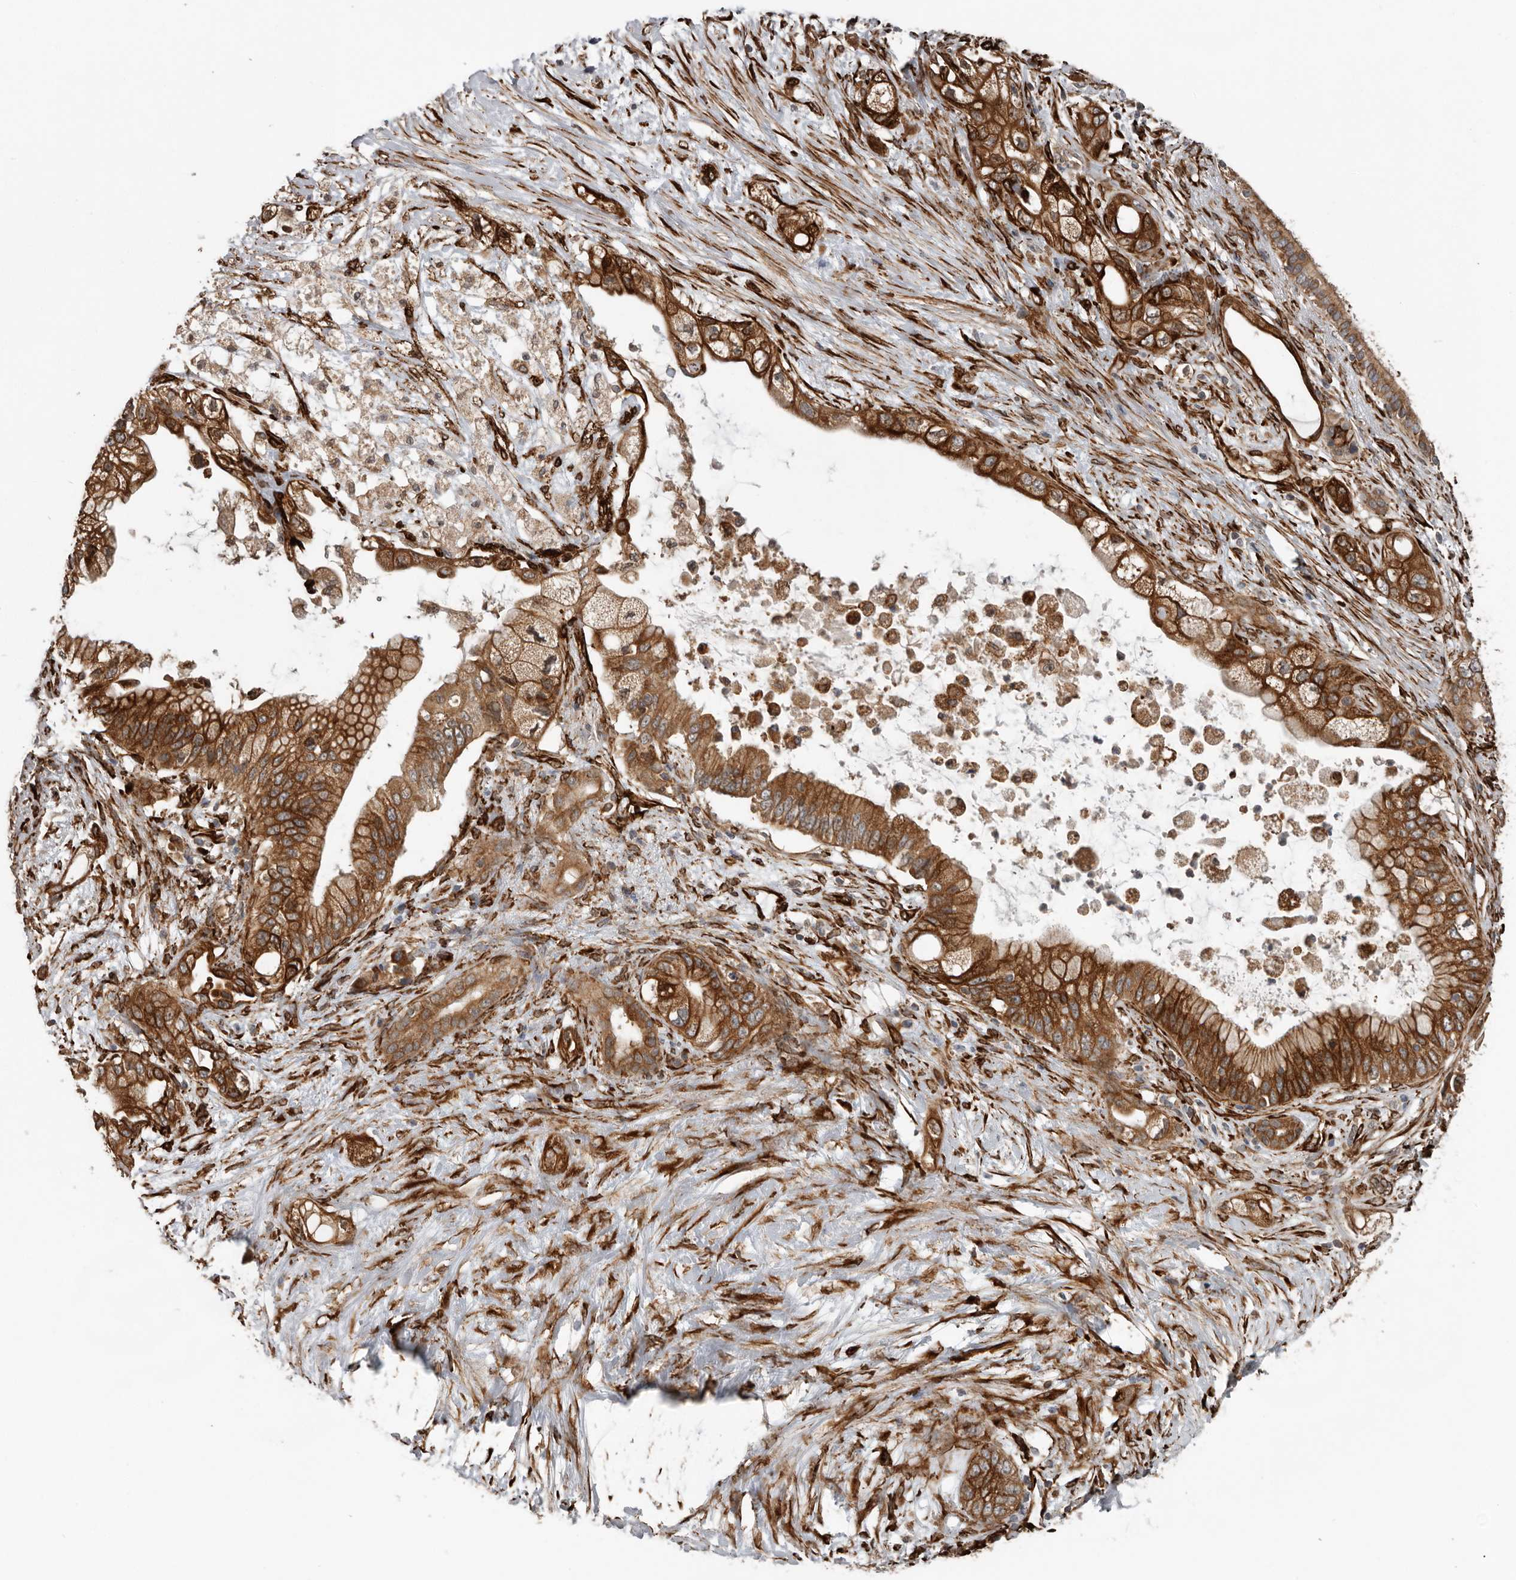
{"staining": {"intensity": "strong", "quantity": ">75%", "location": "cytoplasmic/membranous"}, "tissue": "pancreatic cancer", "cell_type": "Tumor cells", "image_type": "cancer", "snomed": [{"axis": "morphology", "description": "Adenocarcinoma, NOS"}, {"axis": "topography", "description": "Pancreas"}], "caption": "Protein analysis of adenocarcinoma (pancreatic) tissue exhibits strong cytoplasmic/membranous staining in approximately >75% of tumor cells. (brown staining indicates protein expression, while blue staining denotes nuclei).", "gene": "CEP350", "patient": {"sex": "male", "age": 53}}